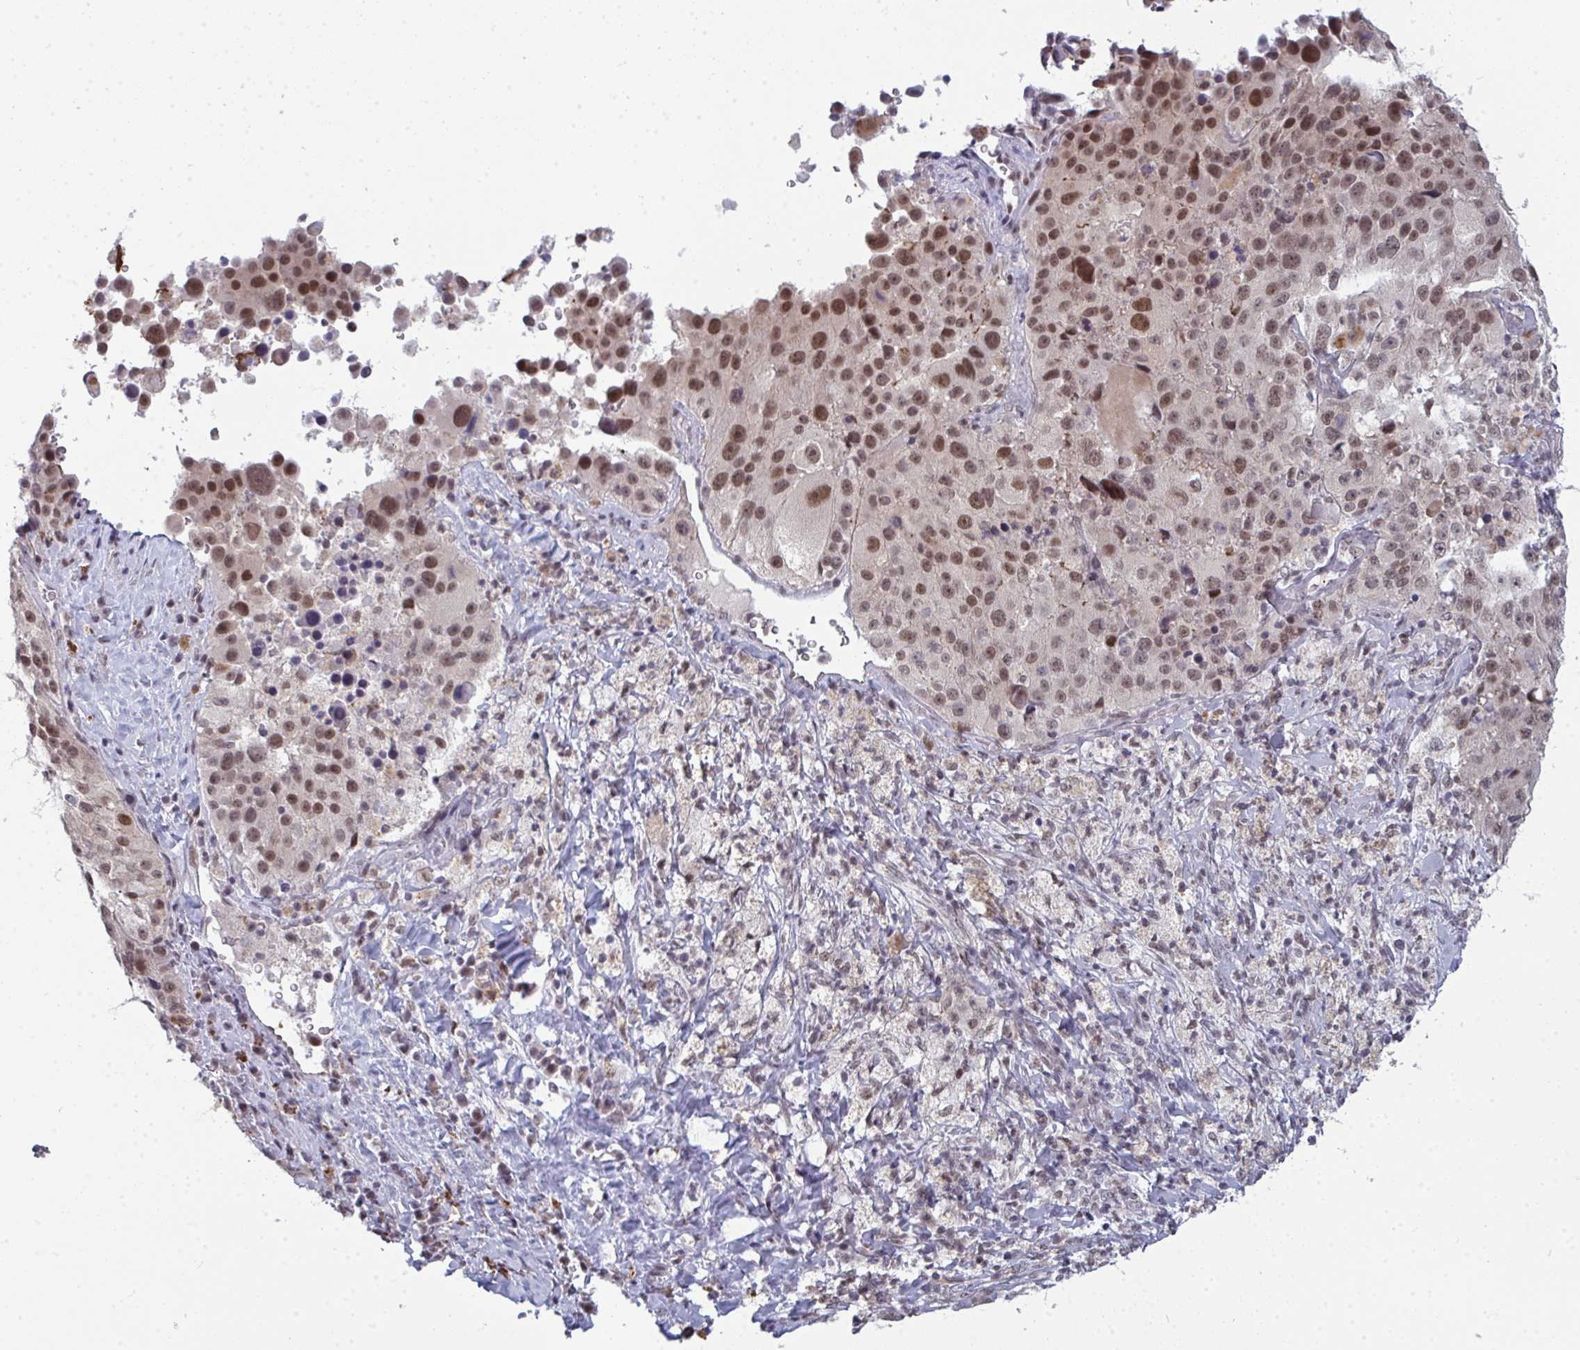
{"staining": {"intensity": "moderate", "quantity": ">75%", "location": "nuclear"}, "tissue": "melanoma", "cell_type": "Tumor cells", "image_type": "cancer", "snomed": [{"axis": "morphology", "description": "Malignant melanoma, Metastatic site"}, {"axis": "topography", "description": "Lymph node"}], "caption": "Melanoma stained with a brown dye displays moderate nuclear positive expression in approximately >75% of tumor cells.", "gene": "ATF1", "patient": {"sex": "male", "age": 62}}